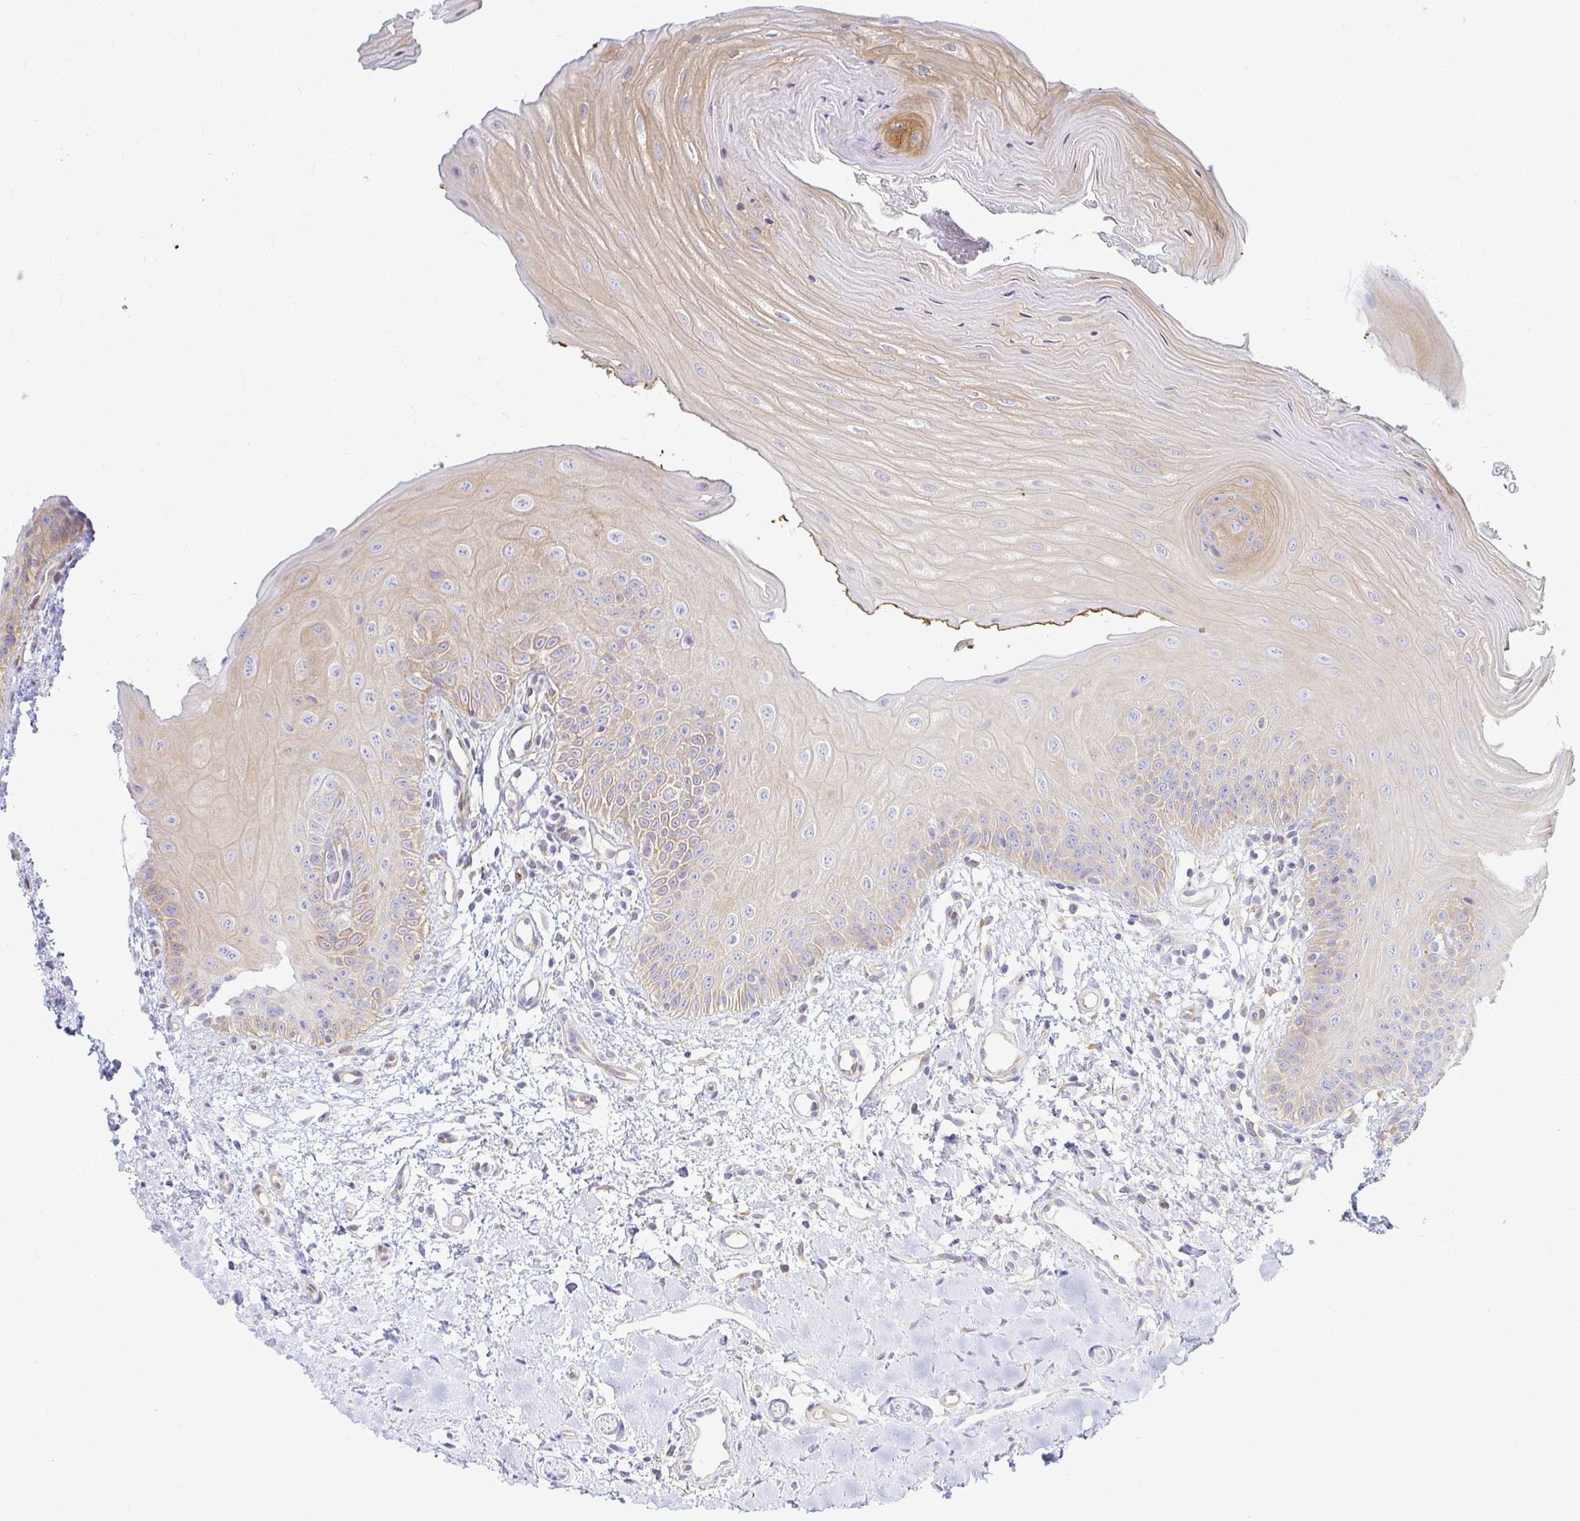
{"staining": {"intensity": "weak", "quantity": "25%-75%", "location": "cytoplasmic/membranous"}, "tissue": "oral mucosa", "cell_type": "Squamous epithelial cells", "image_type": "normal", "snomed": [{"axis": "morphology", "description": "Normal tissue, NOS"}, {"axis": "topography", "description": "Oral tissue"}], "caption": "Normal oral mucosa reveals weak cytoplasmic/membranous positivity in about 25%-75% of squamous epithelial cells.", "gene": "CAST", "patient": {"sex": "female", "age": 73}}